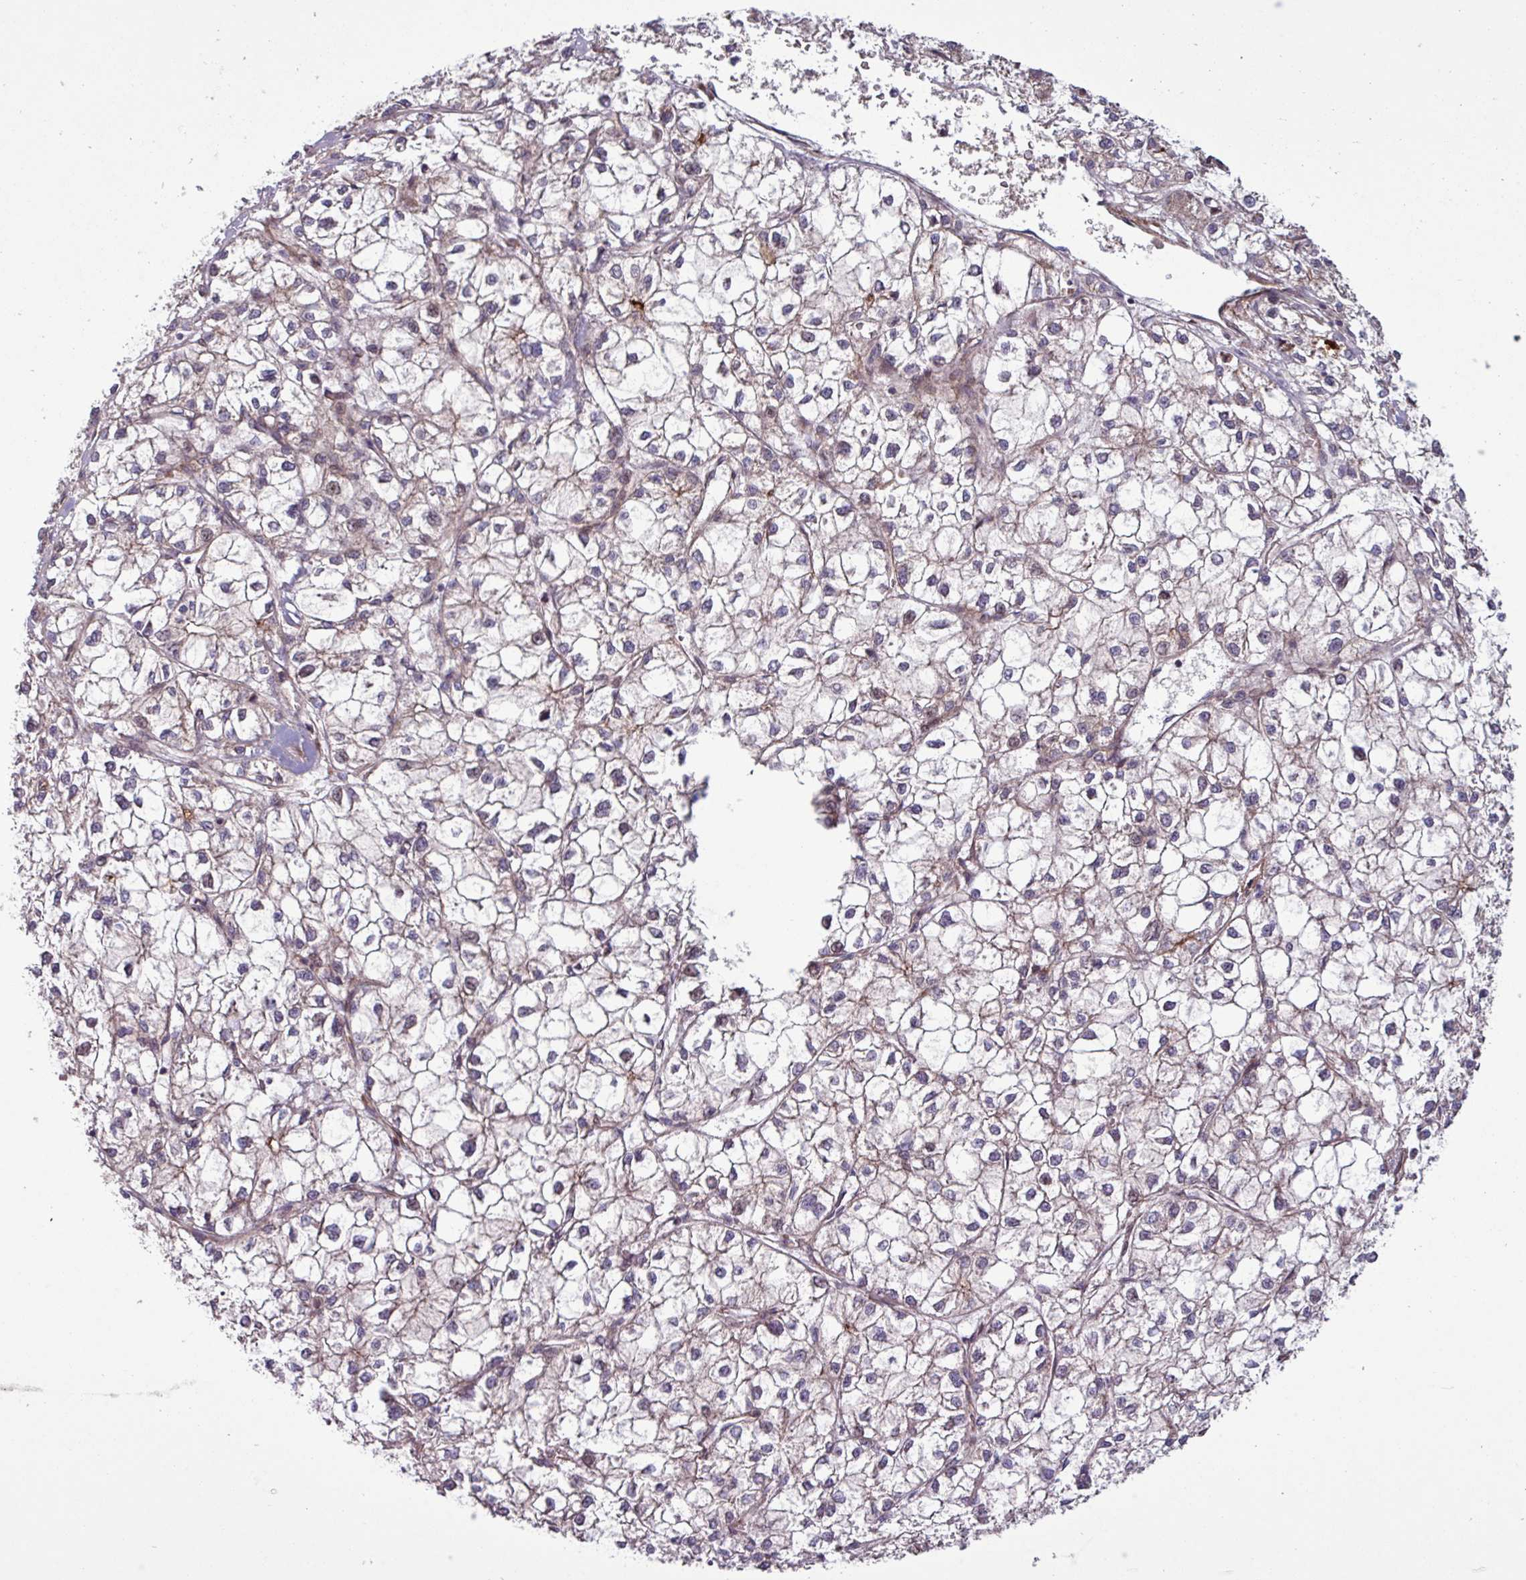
{"staining": {"intensity": "weak", "quantity": "<25%", "location": "cytoplasmic/membranous"}, "tissue": "liver cancer", "cell_type": "Tumor cells", "image_type": "cancer", "snomed": [{"axis": "morphology", "description": "Carcinoma, Hepatocellular, NOS"}, {"axis": "topography", "description": "Liver"}], "caption": "Protein analysis of liver hepatocellular carcinoma demonstrates no significant positivity in tumor cells. (DAB (3,3'-diaminobenzidine) IHC, high magnification).", "gene": "PDPR", "patient": {"sex": "female", "age": 43}}